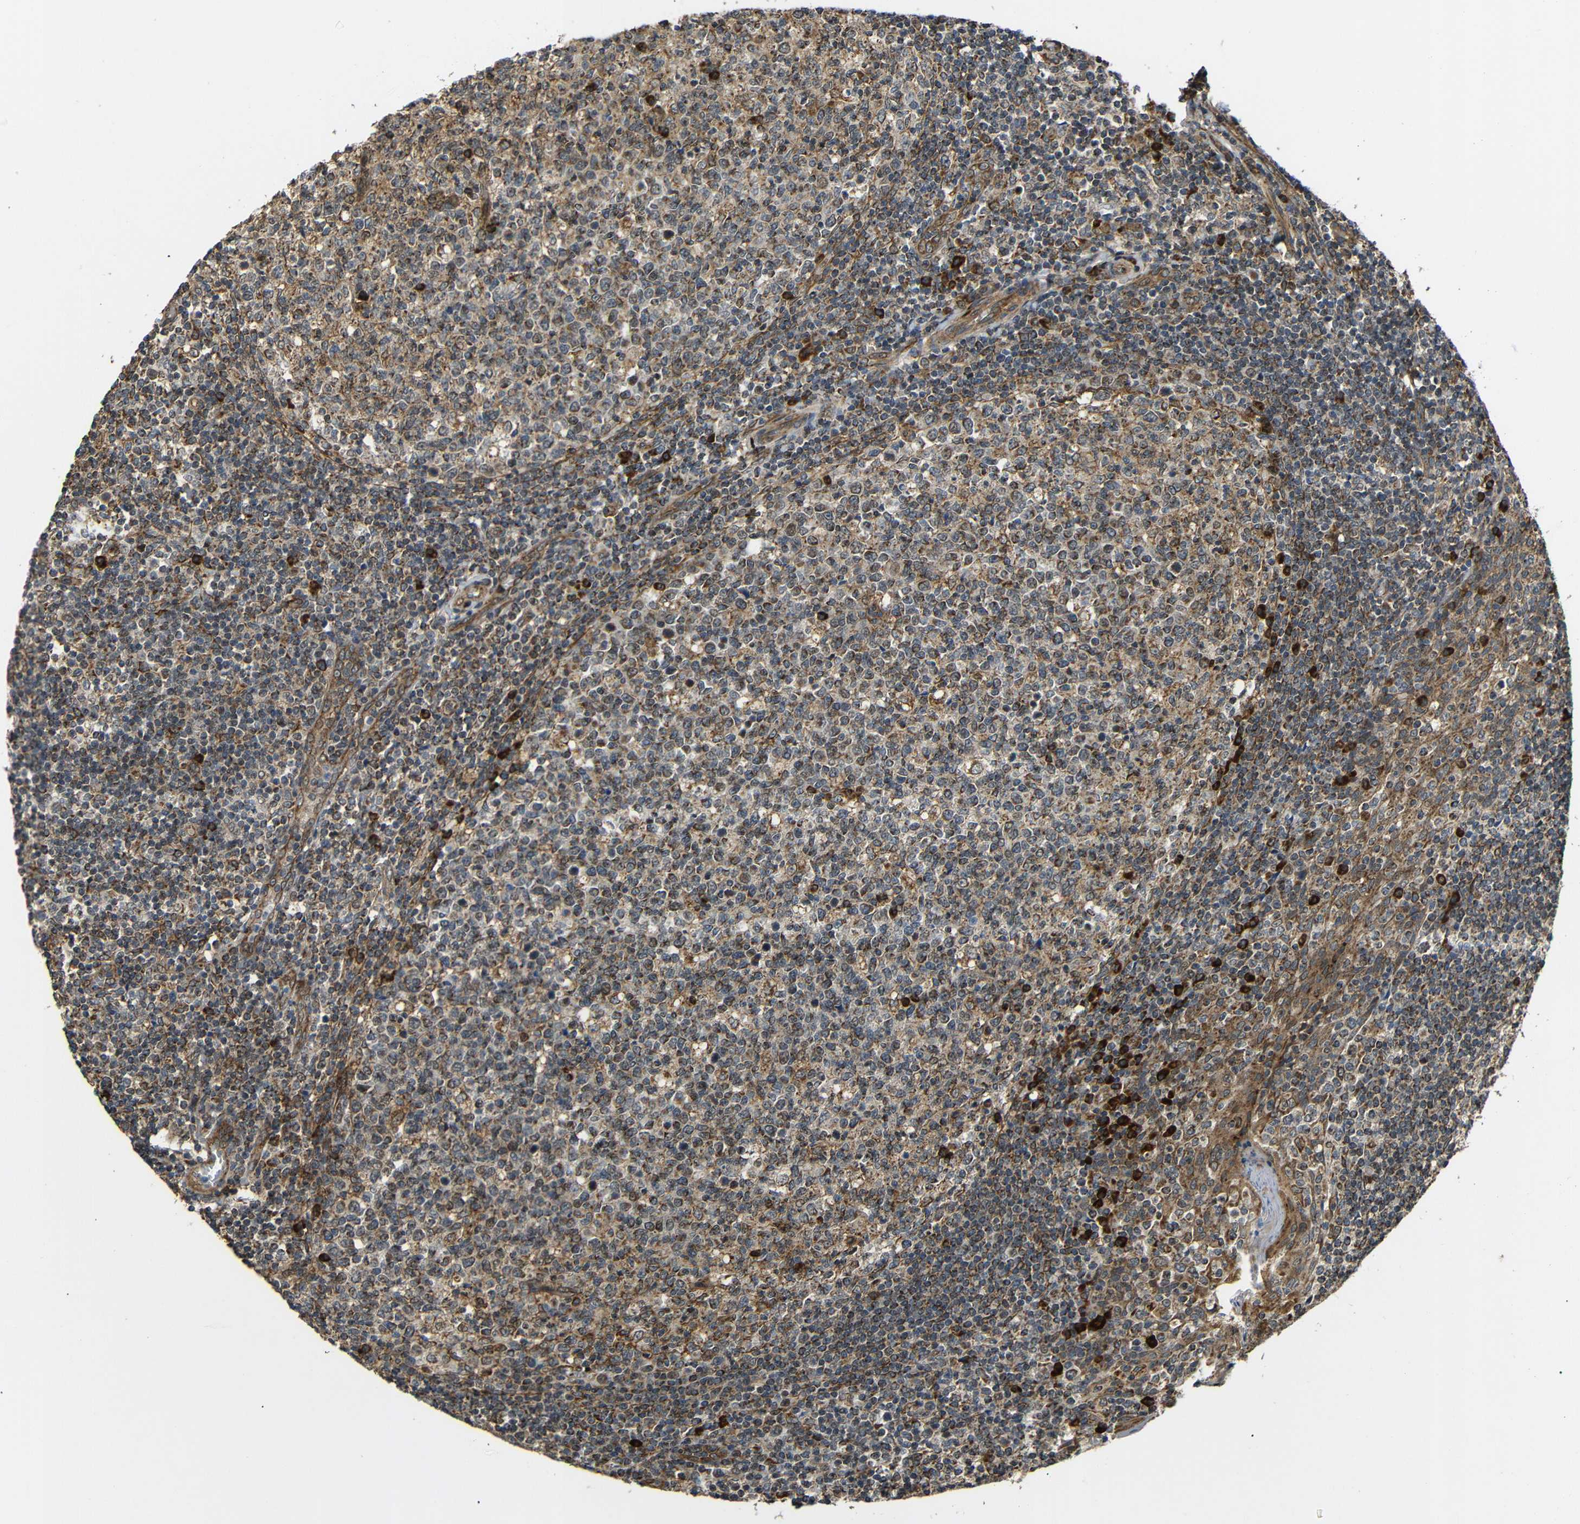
{"staining": {"intensity": "moderate", "quantity": ">75%", "location": "cytoplasmic/membranous"}, "tissue": "tonsil", "cell_type": "Germinal center cells", "image_type": "normal", "snomed": [{"axis": "morphology", "description": "Normal tissue, NOS"}, {"axis": "topography", "description": "Tonsil"}], "caption": "Moderate cytoplasmic/membranous expression for a protein is appreciated in about >75% of germinal center cells of unremarkable tonsil using IHC.", "gene": "KANK4", "patient": {"sex": "female", "age": 19}}